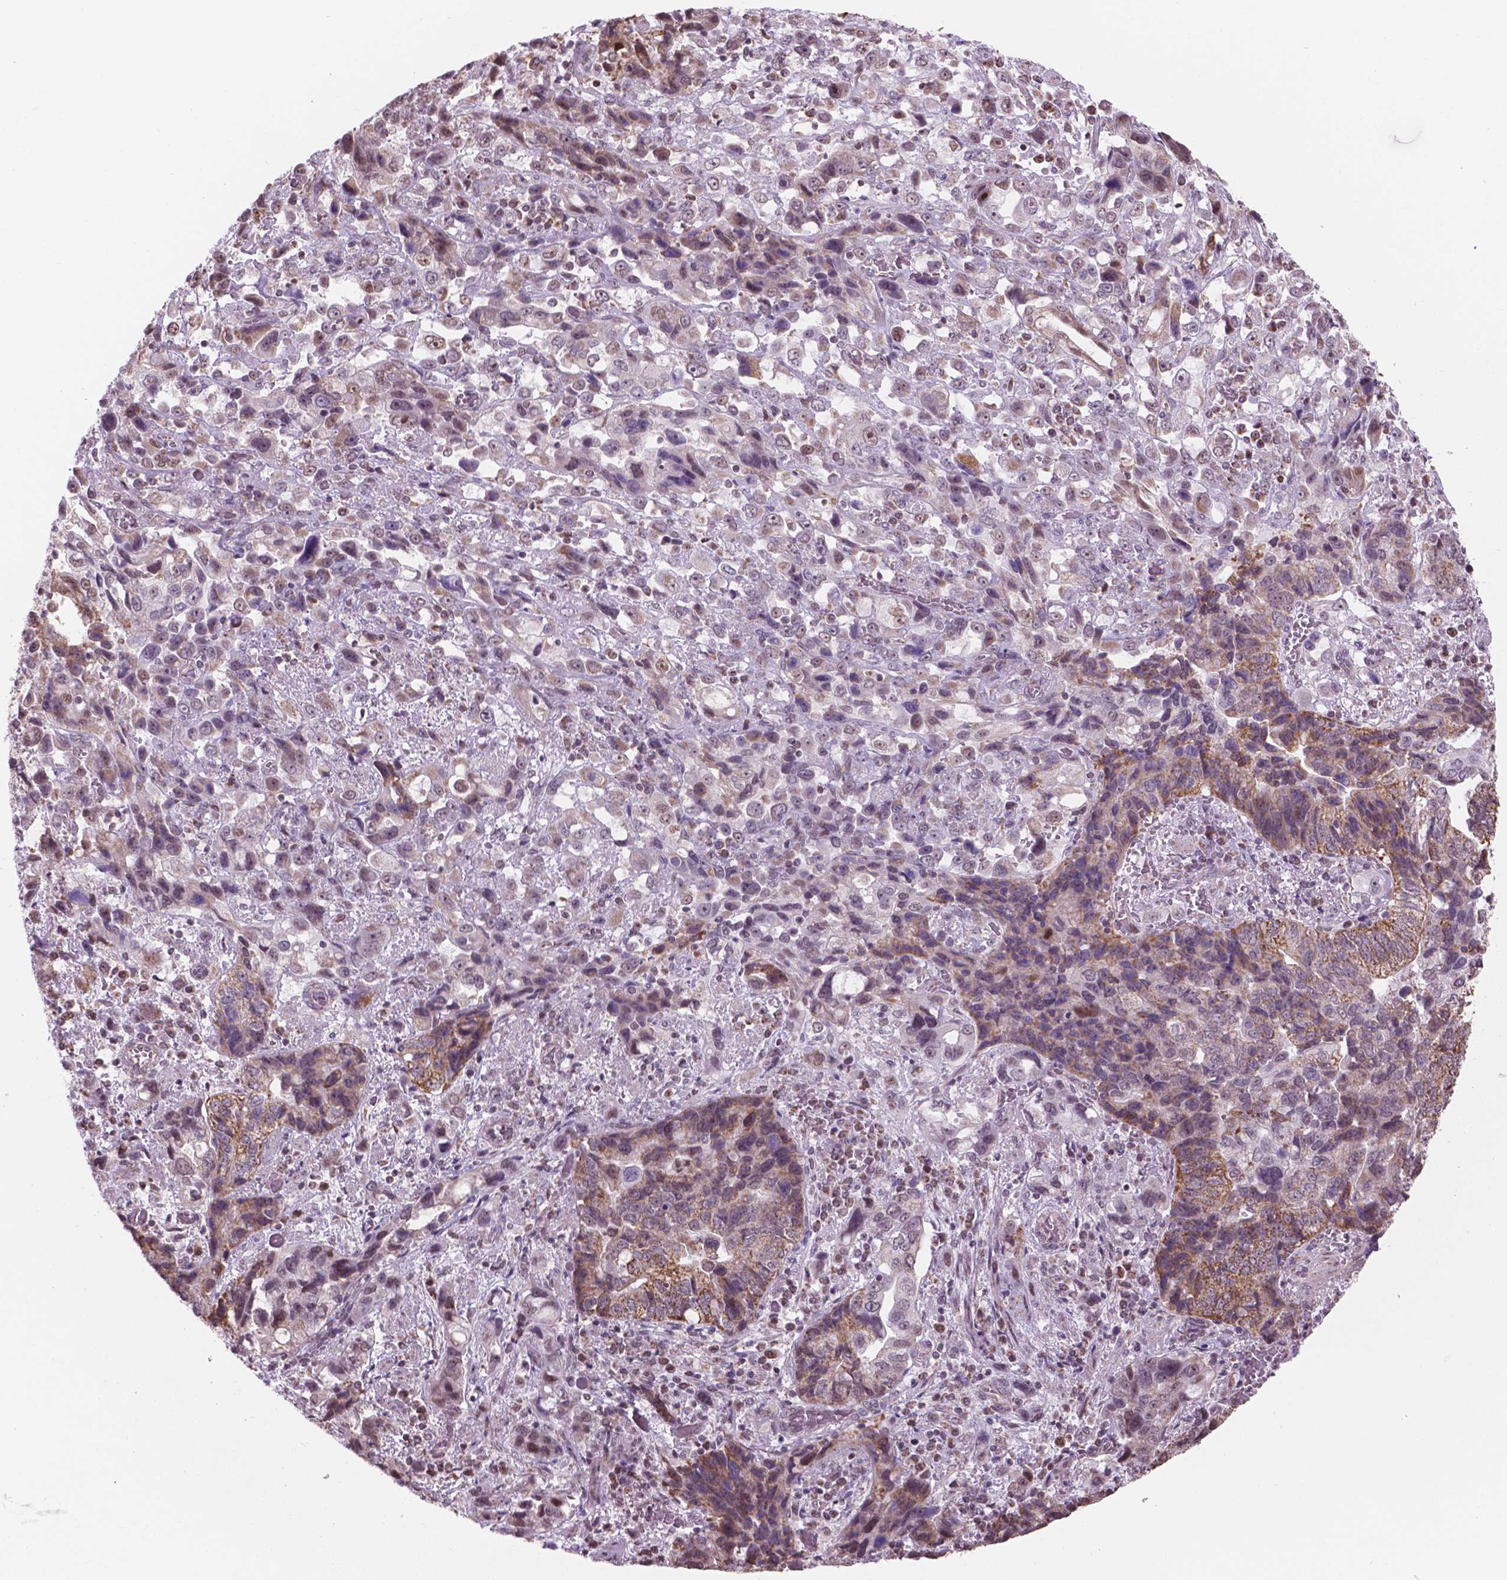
{"staining": {"intensity": "strong", "quantity": ">75%", "location": "cytoplasmic/membranous"}, "tissue": "stomach cancer", "cell_type": "Tumor cells", "image_type": "cancer", "snomed": [{"axis": "morphology", "description": "Adenocarcinoma, NOS"}, {"axis": "topography", "description": "Stomach, upper"}], "caption": "This is an image of immunohistochemistry staining of adenocarcinoma (stomach), which shows strong positivity in the cytoplasmic/membranous of tumor cells.", "gene": "NDUFA10", "patient": {"sex": "female", "age": 81}}